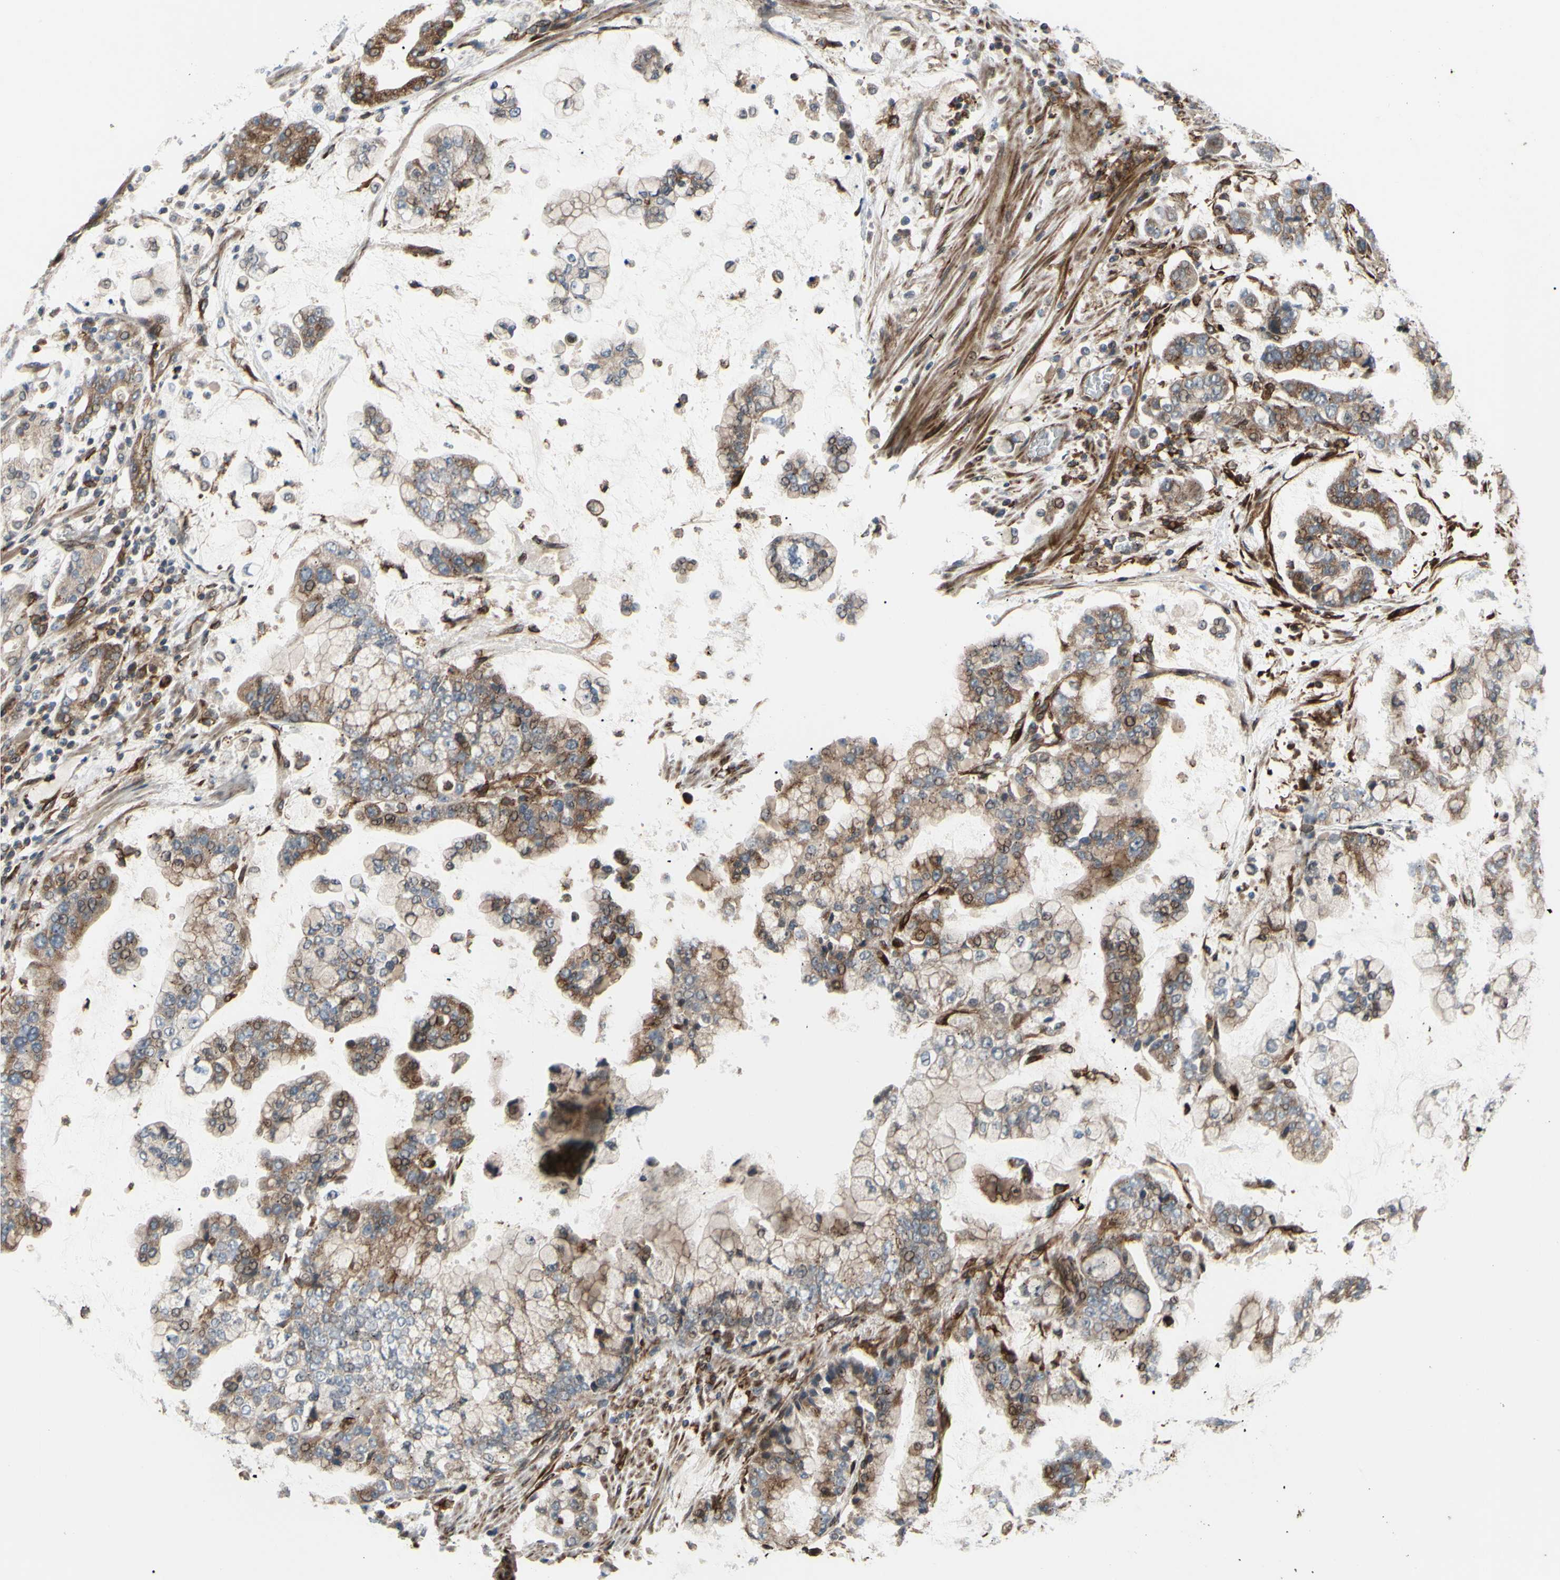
{"staining": {"intensity": "weak", "quantity": ">75%", "location": "cytoplasmic/membranous"}, "tissue": "stomach cancer", "cell_type": "Tumor cells", "image_type": "cancer", "snomed": [{"axis": "morphology", "description": "Normal tissue, NOS"}, {"axis": "morphology", "description": "Adenocarcinoma, NOS"}, {"axis": "topography", "description": "Stomach, upper"}, {"axis": "topography", "description": "Stomach"}], "caption": "Stomach cancer stained for a protein (brown) shows weak cytoplasmic/membranous positive positivity in about >75% of tumor cells.", "gene": "PRAF2", "patient": {"sex": "male", "age": 76}}